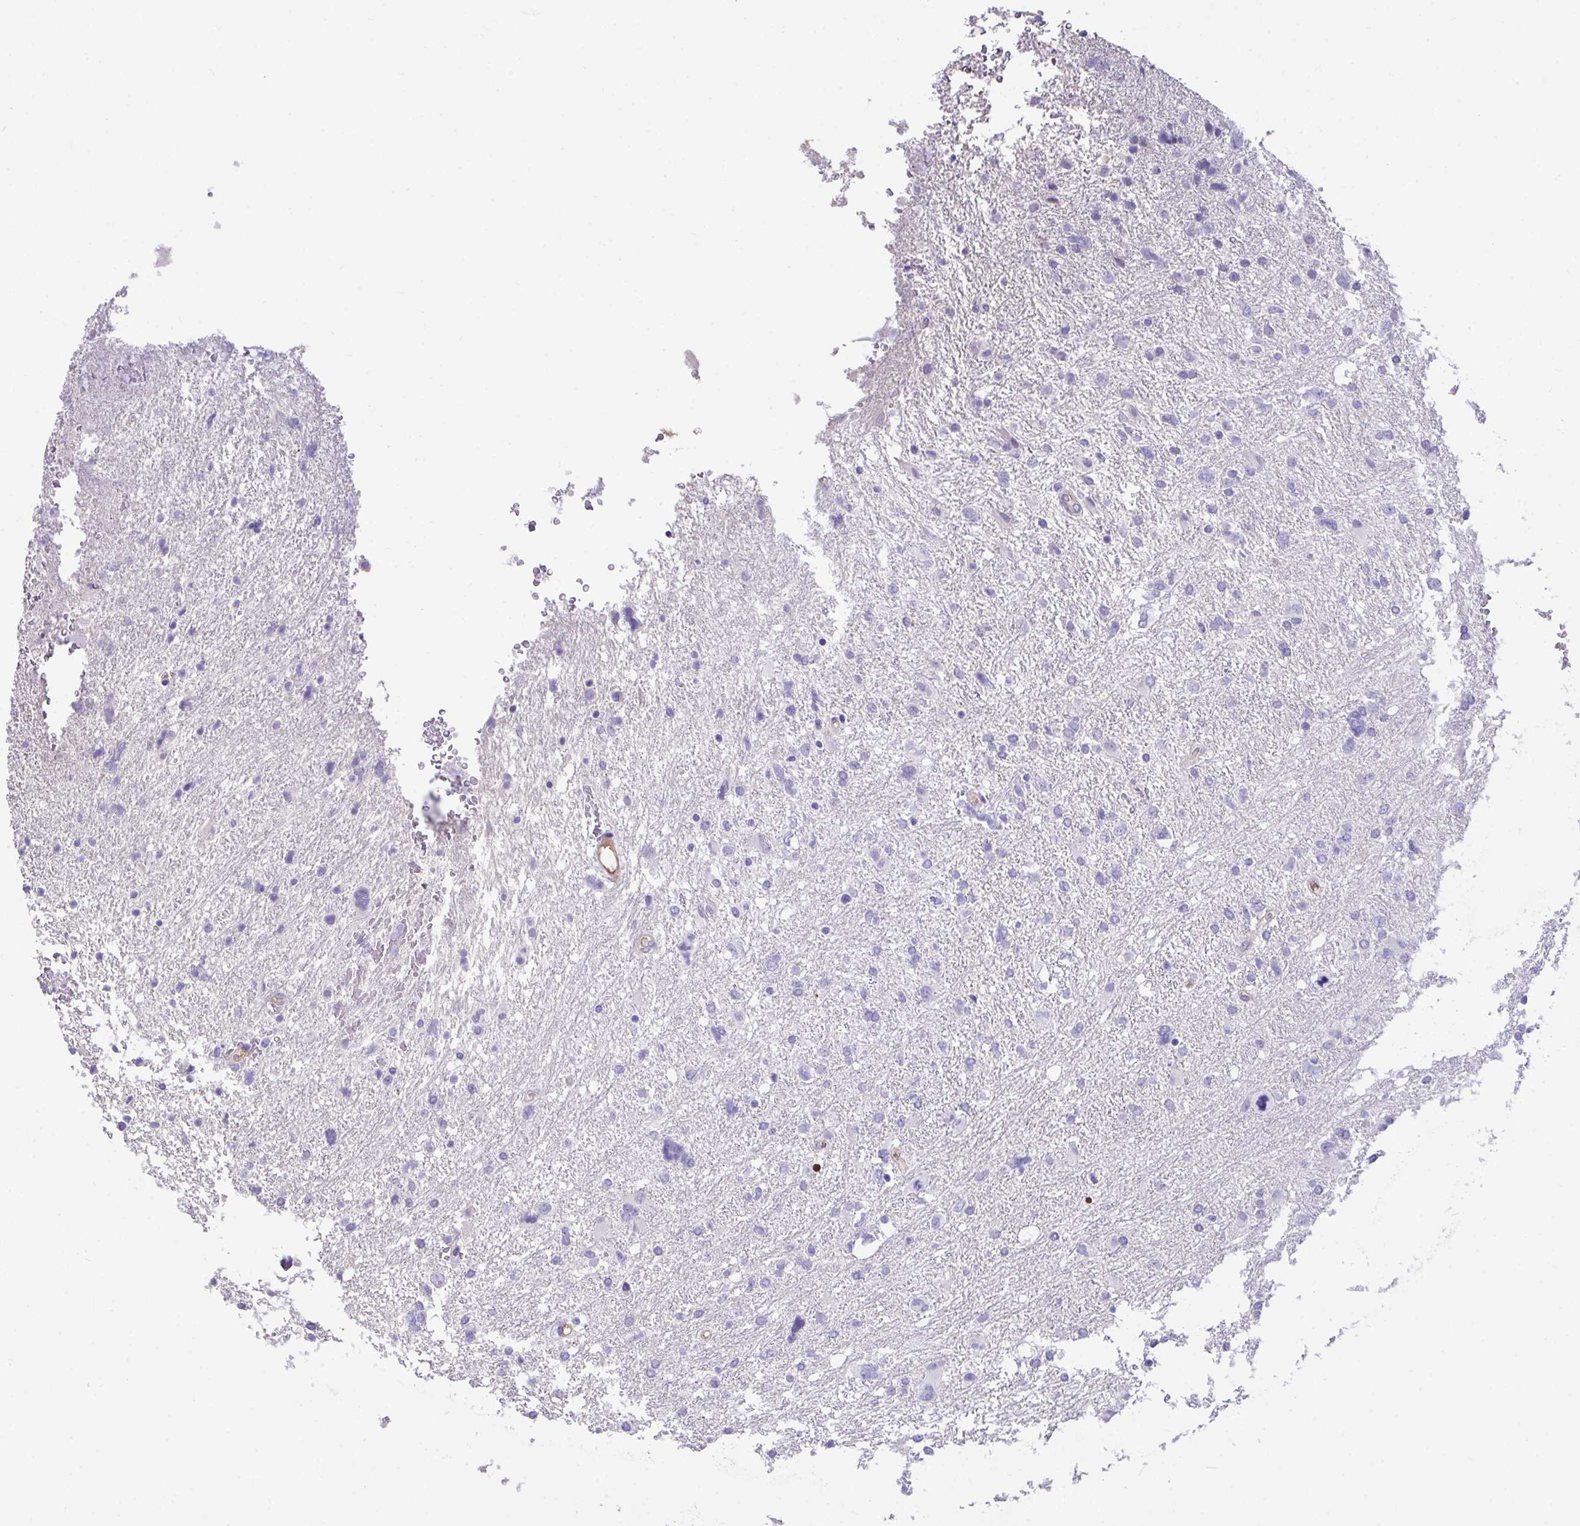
{"staining": {"intensity": "negative", "quantity": "none", "location": "none"}, "tissue": "glioma", "cell_type": "Tumor cells", "image_type": "cancer", "snomed": [{"axis": "morphology", "description": "Glioma, malignant, High grade"}, {"axis": "topography", "description": "Brain"}], "caption": "This is a histopathology image of immunohistochemistry (IHC) staining of glioma, which shows no expression in tumor cells.", "gene": "ZNF813", "patient": {"sex": "male", "age": 61}}